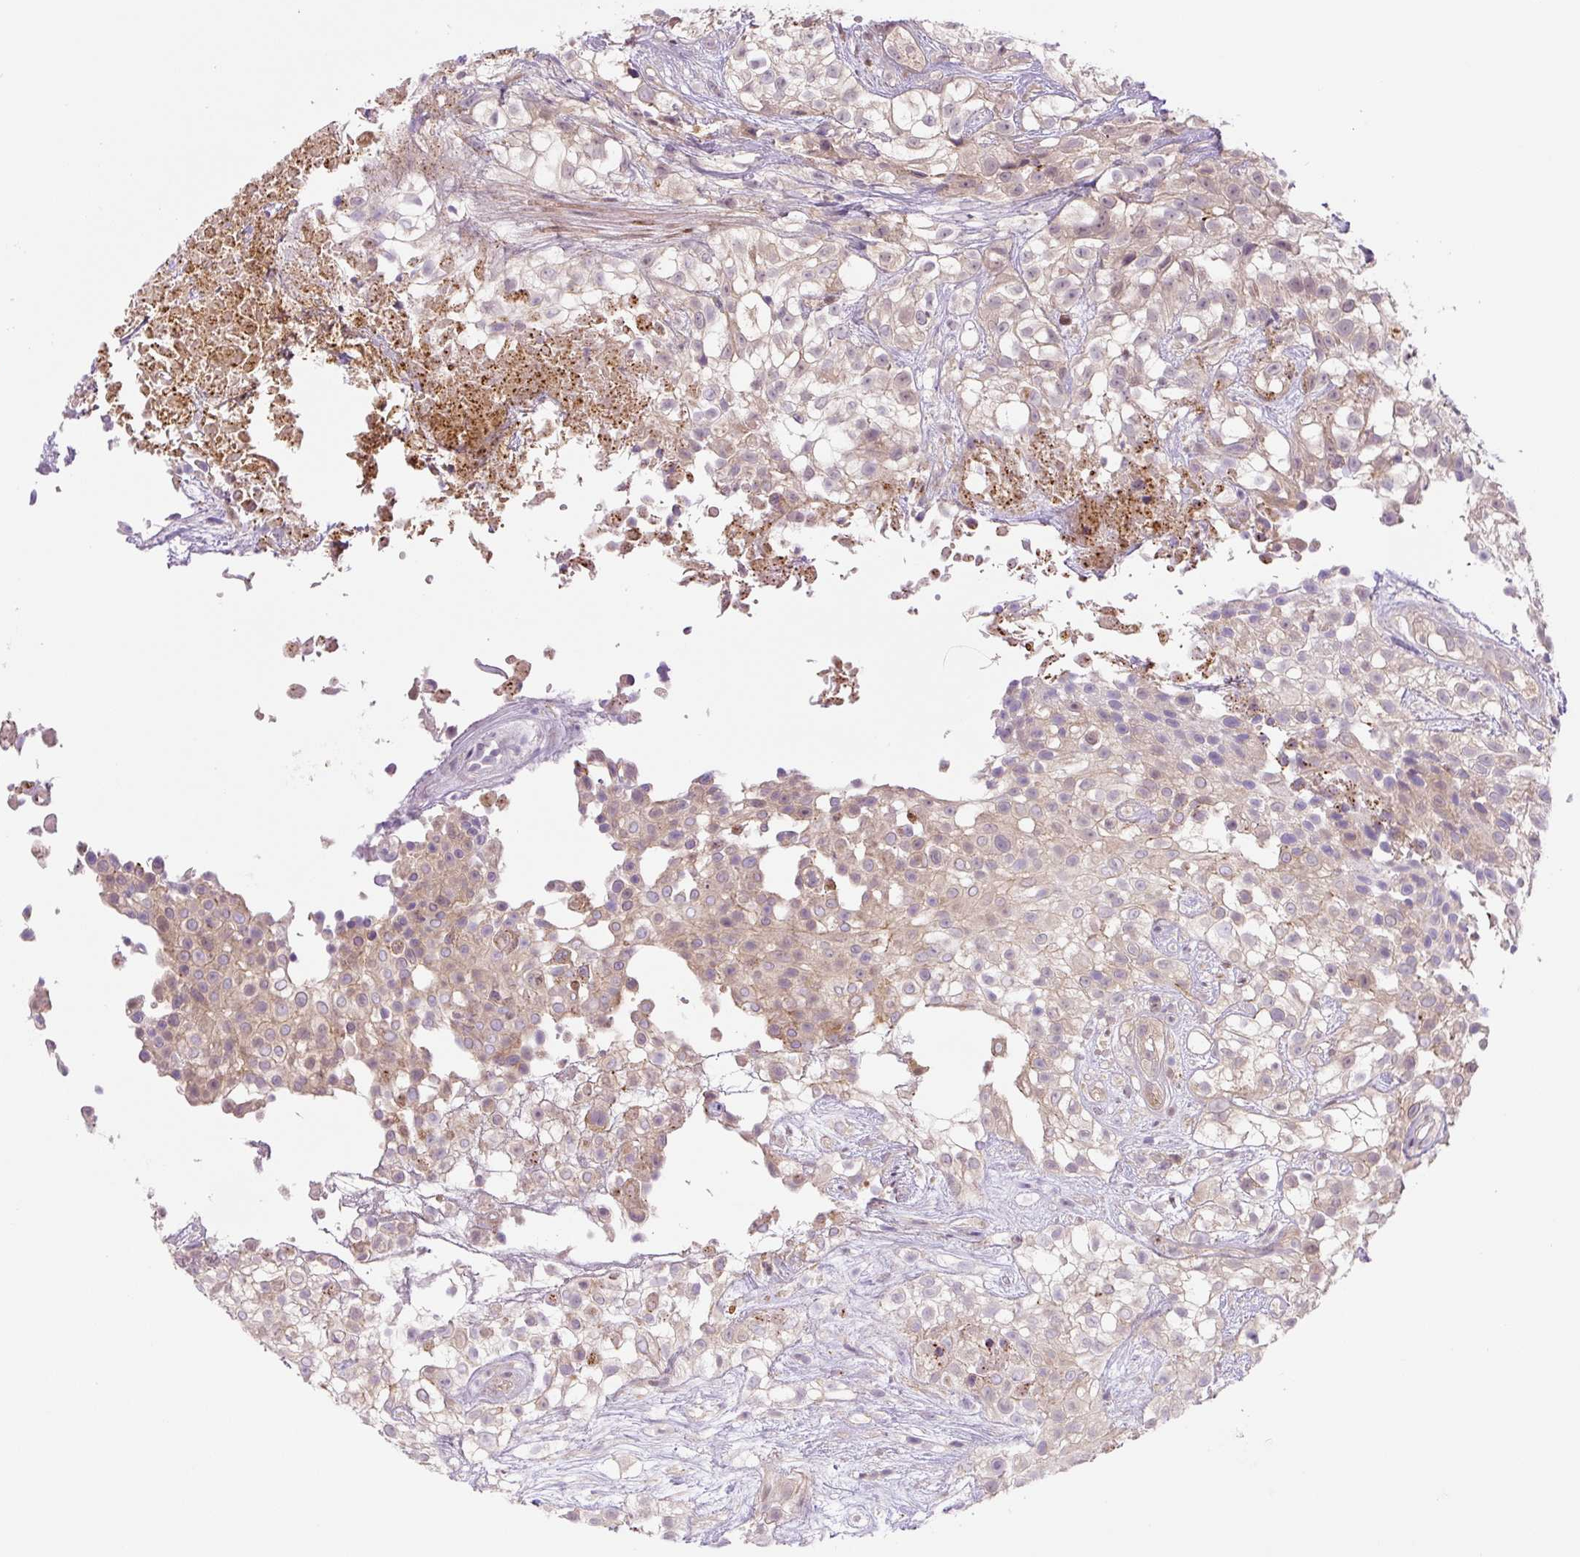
{"staining": {"intensity": "weak", "quantity": "<25%", "location": "cytoplasmic/membranous"}, "tissue": "urothelial cancer", "cell_type": "Tumor cells", "image_type": "cancer", "snomed": [{"axis": "morphology", "description": "Urothelial carcinoma, High grade"}, {"axis": "topography", "description": "Urinary bladder"}], "caption": "Urothelial cancer stained for a protein using IHC shows no expression tumor cells.", "gene": "ZSWIM7", "patient": {"sex": "male", "age": 56}}